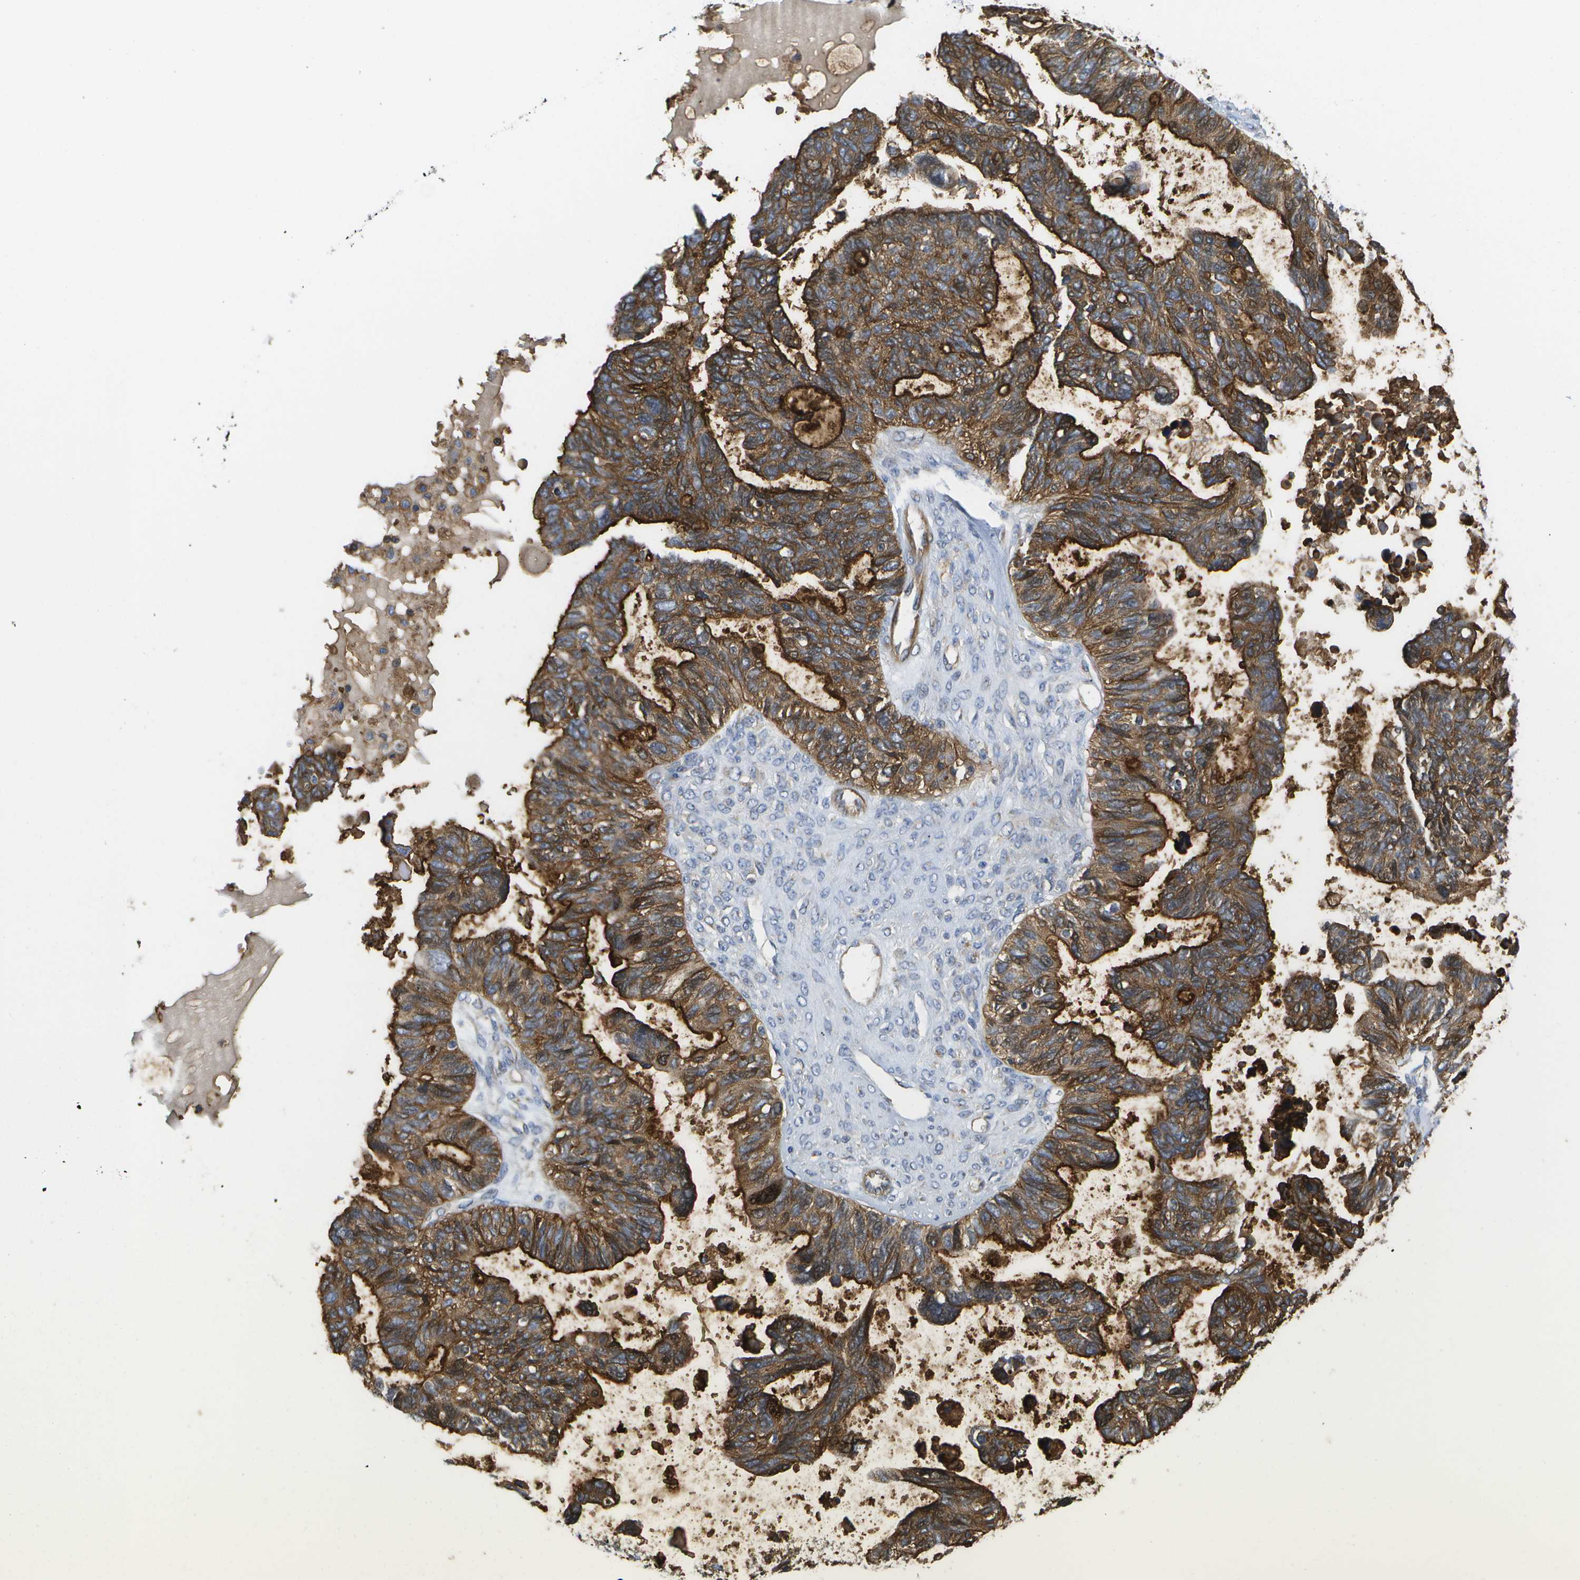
{"staining": {"intensity": "strong", "quantity": ">75%", "location": "cytoplasmic/membranous"}, "tissue": "ovarian cancer", "cell_type": "Tumor cells", "image_type": "cancer", "snomed": [{"axis": "morphology", "description": "Cystadenocarcinoma, serous, NOS"}, {"axis": "topography", "description": "Ovary"}], "caption": "A micrograph showing strong cytoplasmic/membranous positivity in approximately >75% of tumor cells in ovarian cancer, as visualized by brown immunohistochemical staining.", "gene": "BST2", "patient": {"sex": "female", "age": 79}}